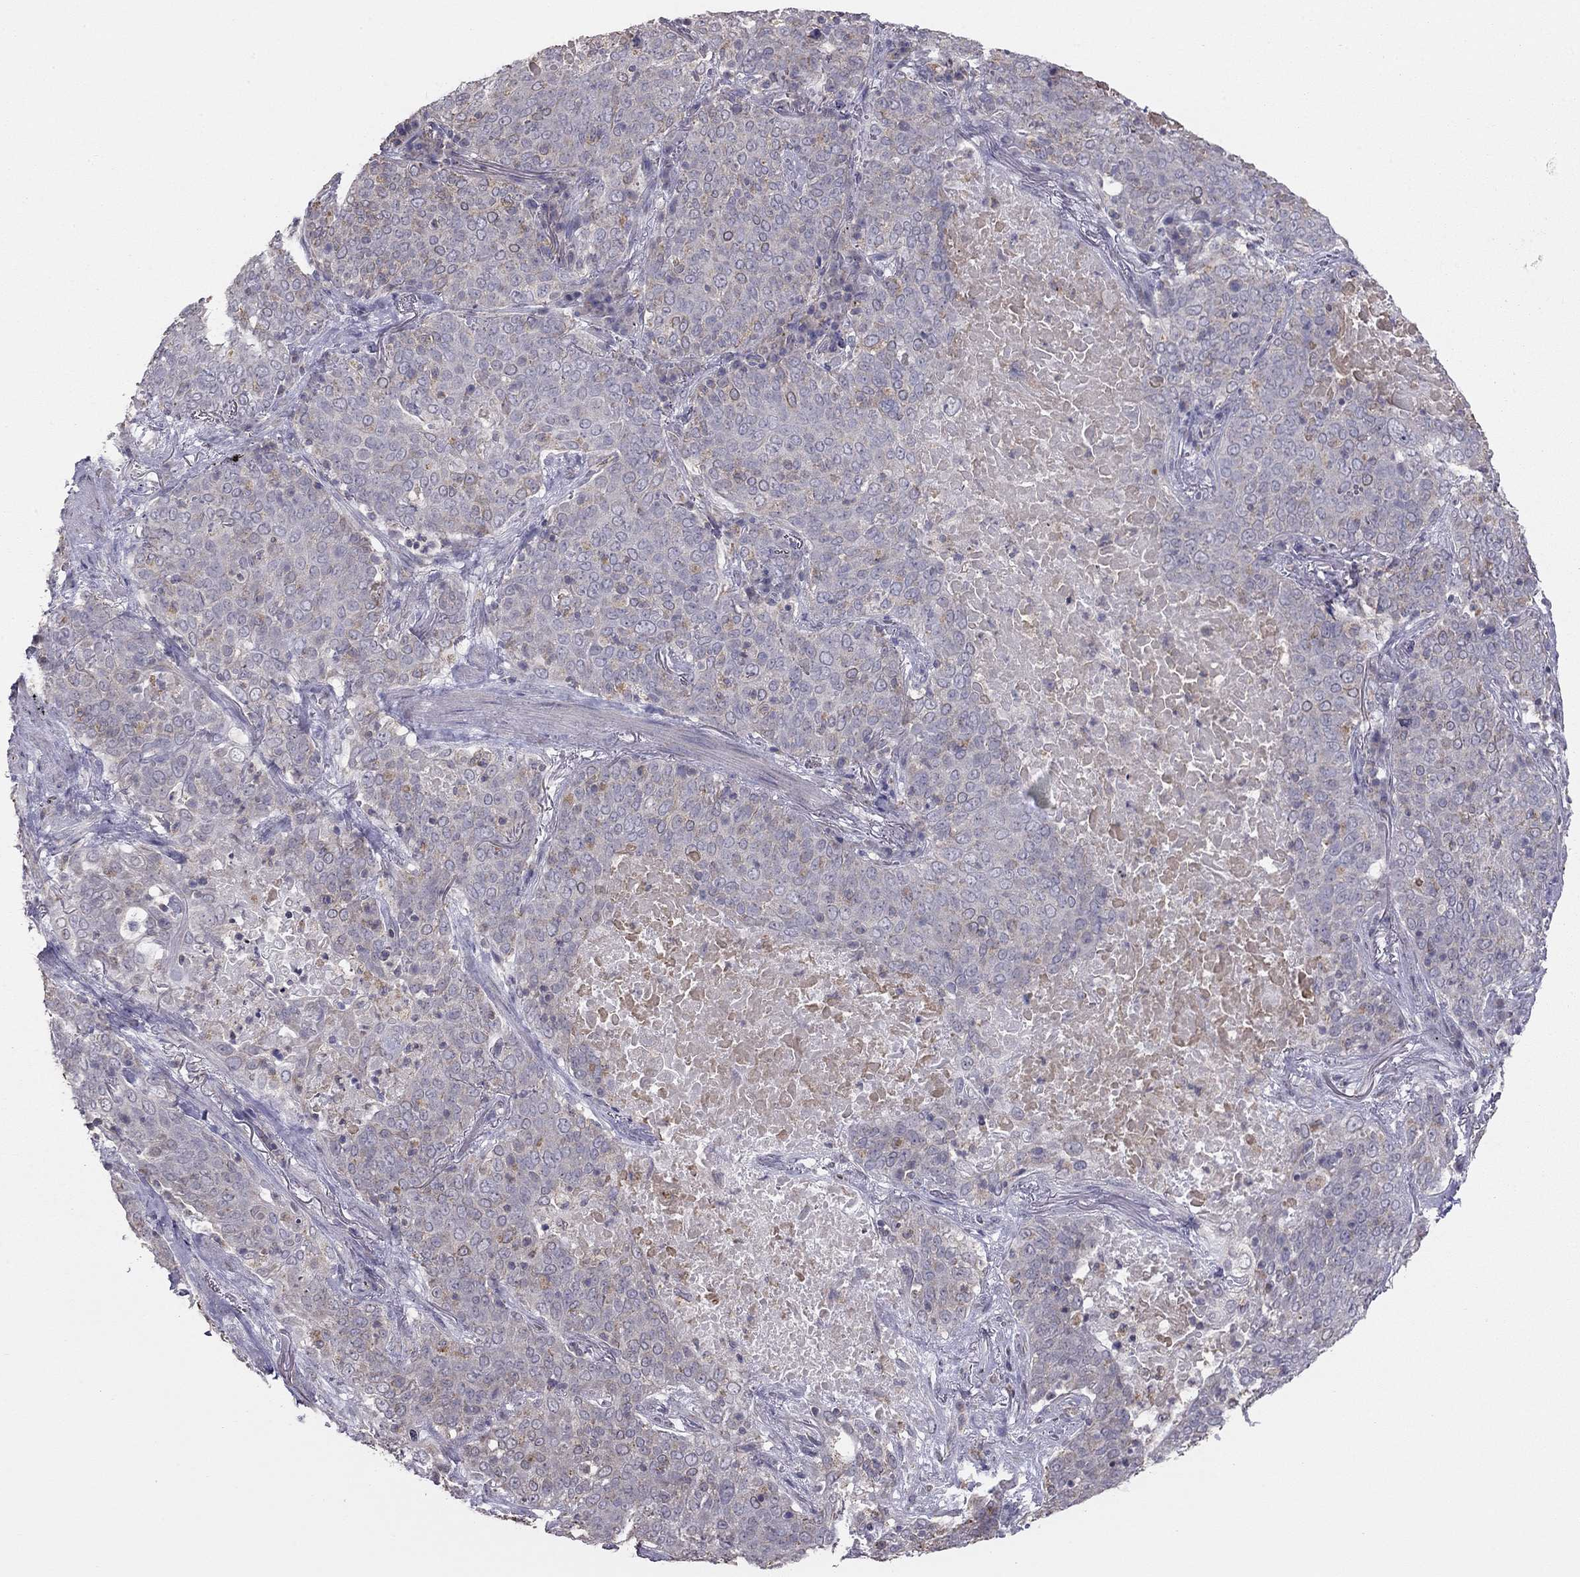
{"staining": {"intensity": "negative", "quantity": "none", "location": "none"}, "tissue": "lung cancer", "cell_type": "Tumor cells", "image_type": "cancer", "snomed": [{"axis": "morphology", "description": "Squamous cell carcinoma, NOS"}, {"axis": "topography", "description": "Lung"}], "caption": "Immunohistochemistry (IHC) of lung squamous cell carcinoma reveals no staining in tumor cells. (Stains: DAB immunohistochemistry (IHC) with hematoxylin counter stain, Microscopy: brightfield microscopy at high magnification).", "gene": "LRIT3", "patient": {"sex": "male", "age": 82}}